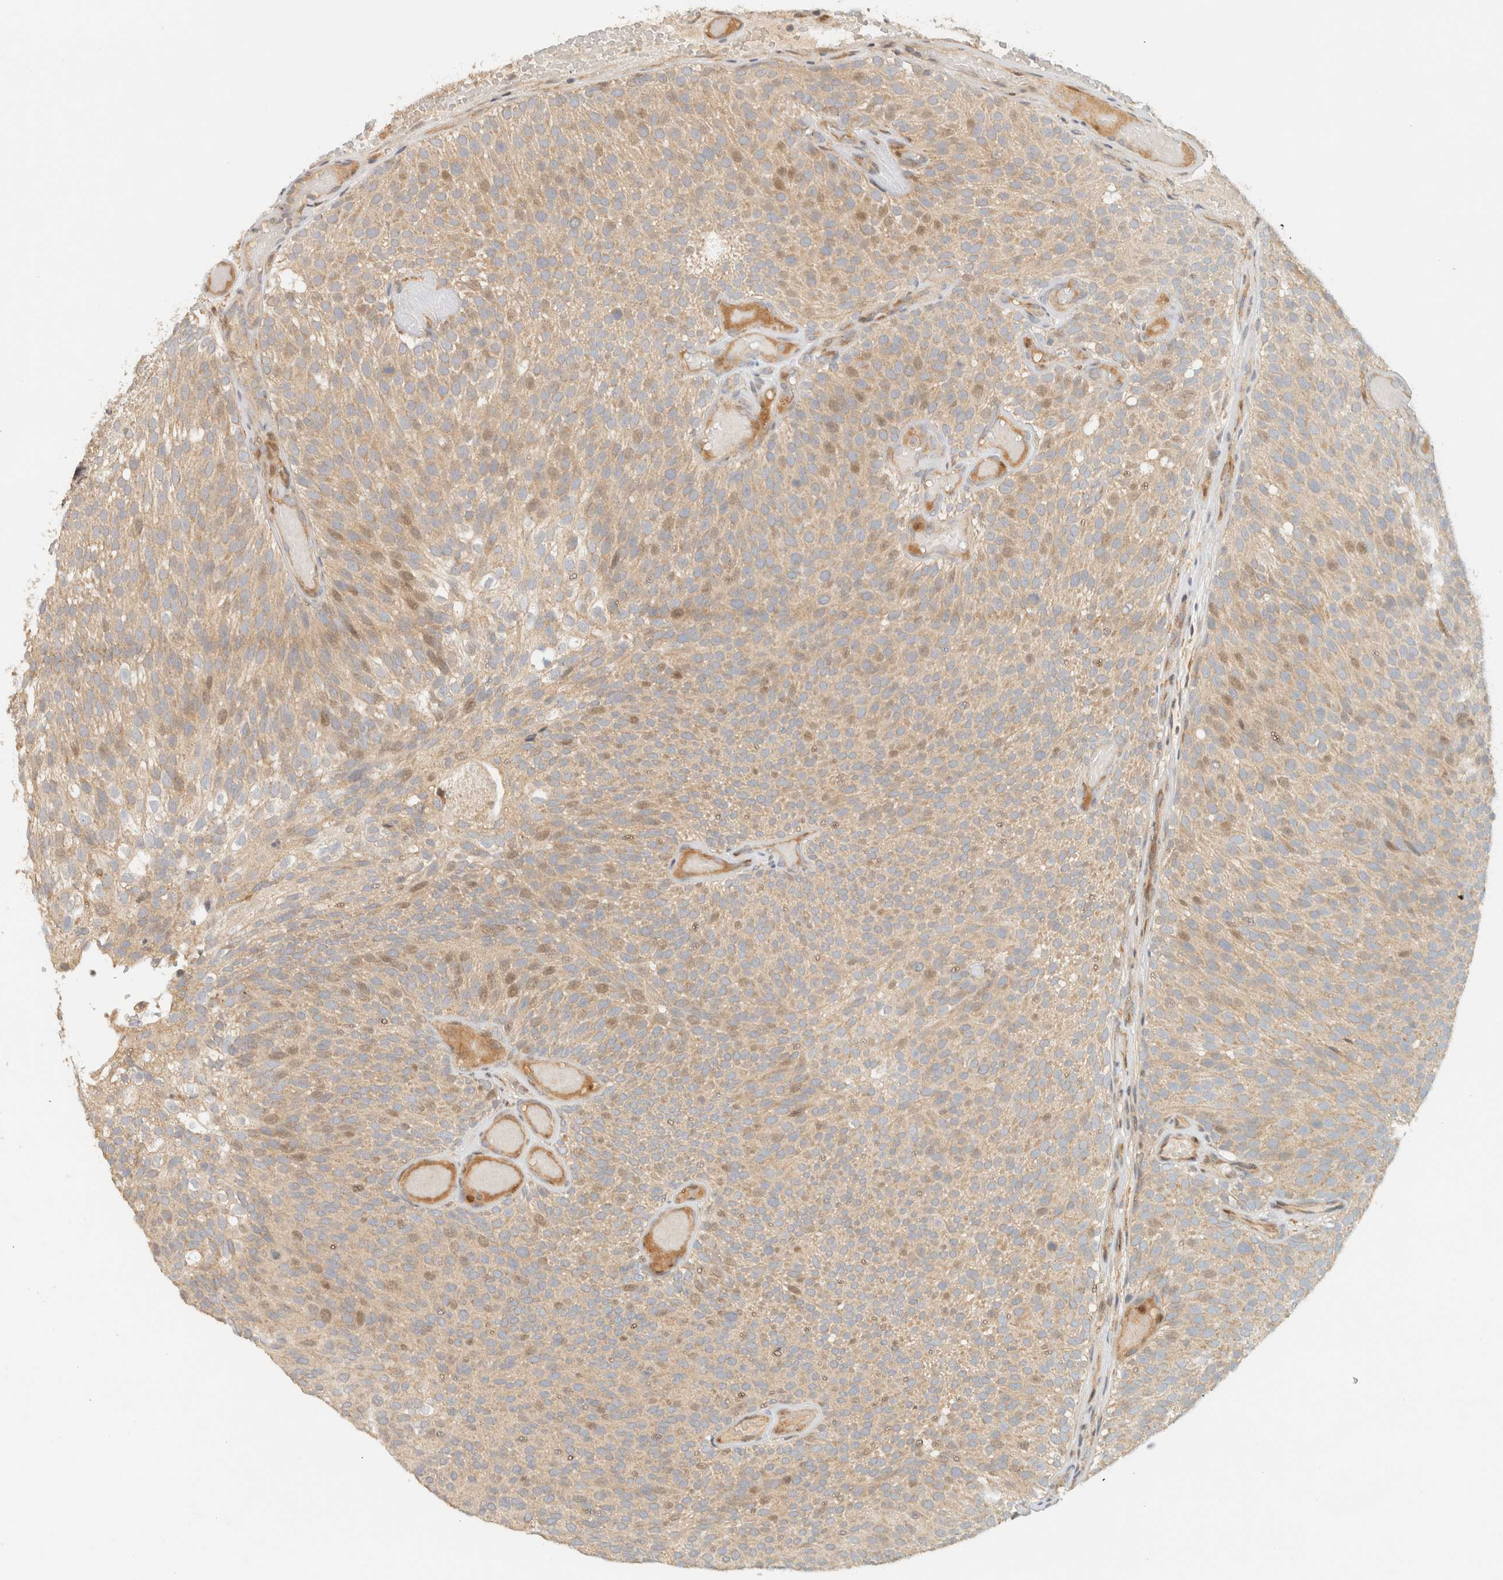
{"staining": {"intensity": "weak", "quantity": ">75%", "location": "cytoplasmic/membranous,nuclear"}, "tissue": "urothelial cancer", "cell_type": "Tumor cells", "image_type": "cancer", "snomed": [{"axis": "morphology", "description": "Urothelial carcinoma, Low grade"}, {"axis": "topography", "description": "Urinary bladder"}], "caption": "Tumor cells reveal low levels of weak cytoplasmic/membranous and nuclear positivity in approximately >75% of cells in low-grade urothelial carcinoma. The protein of interest is shown in brown color, while the nuclei are stained blue.", "gene": "CCDC171", "patient": {"sex": "male", "age": 78}}